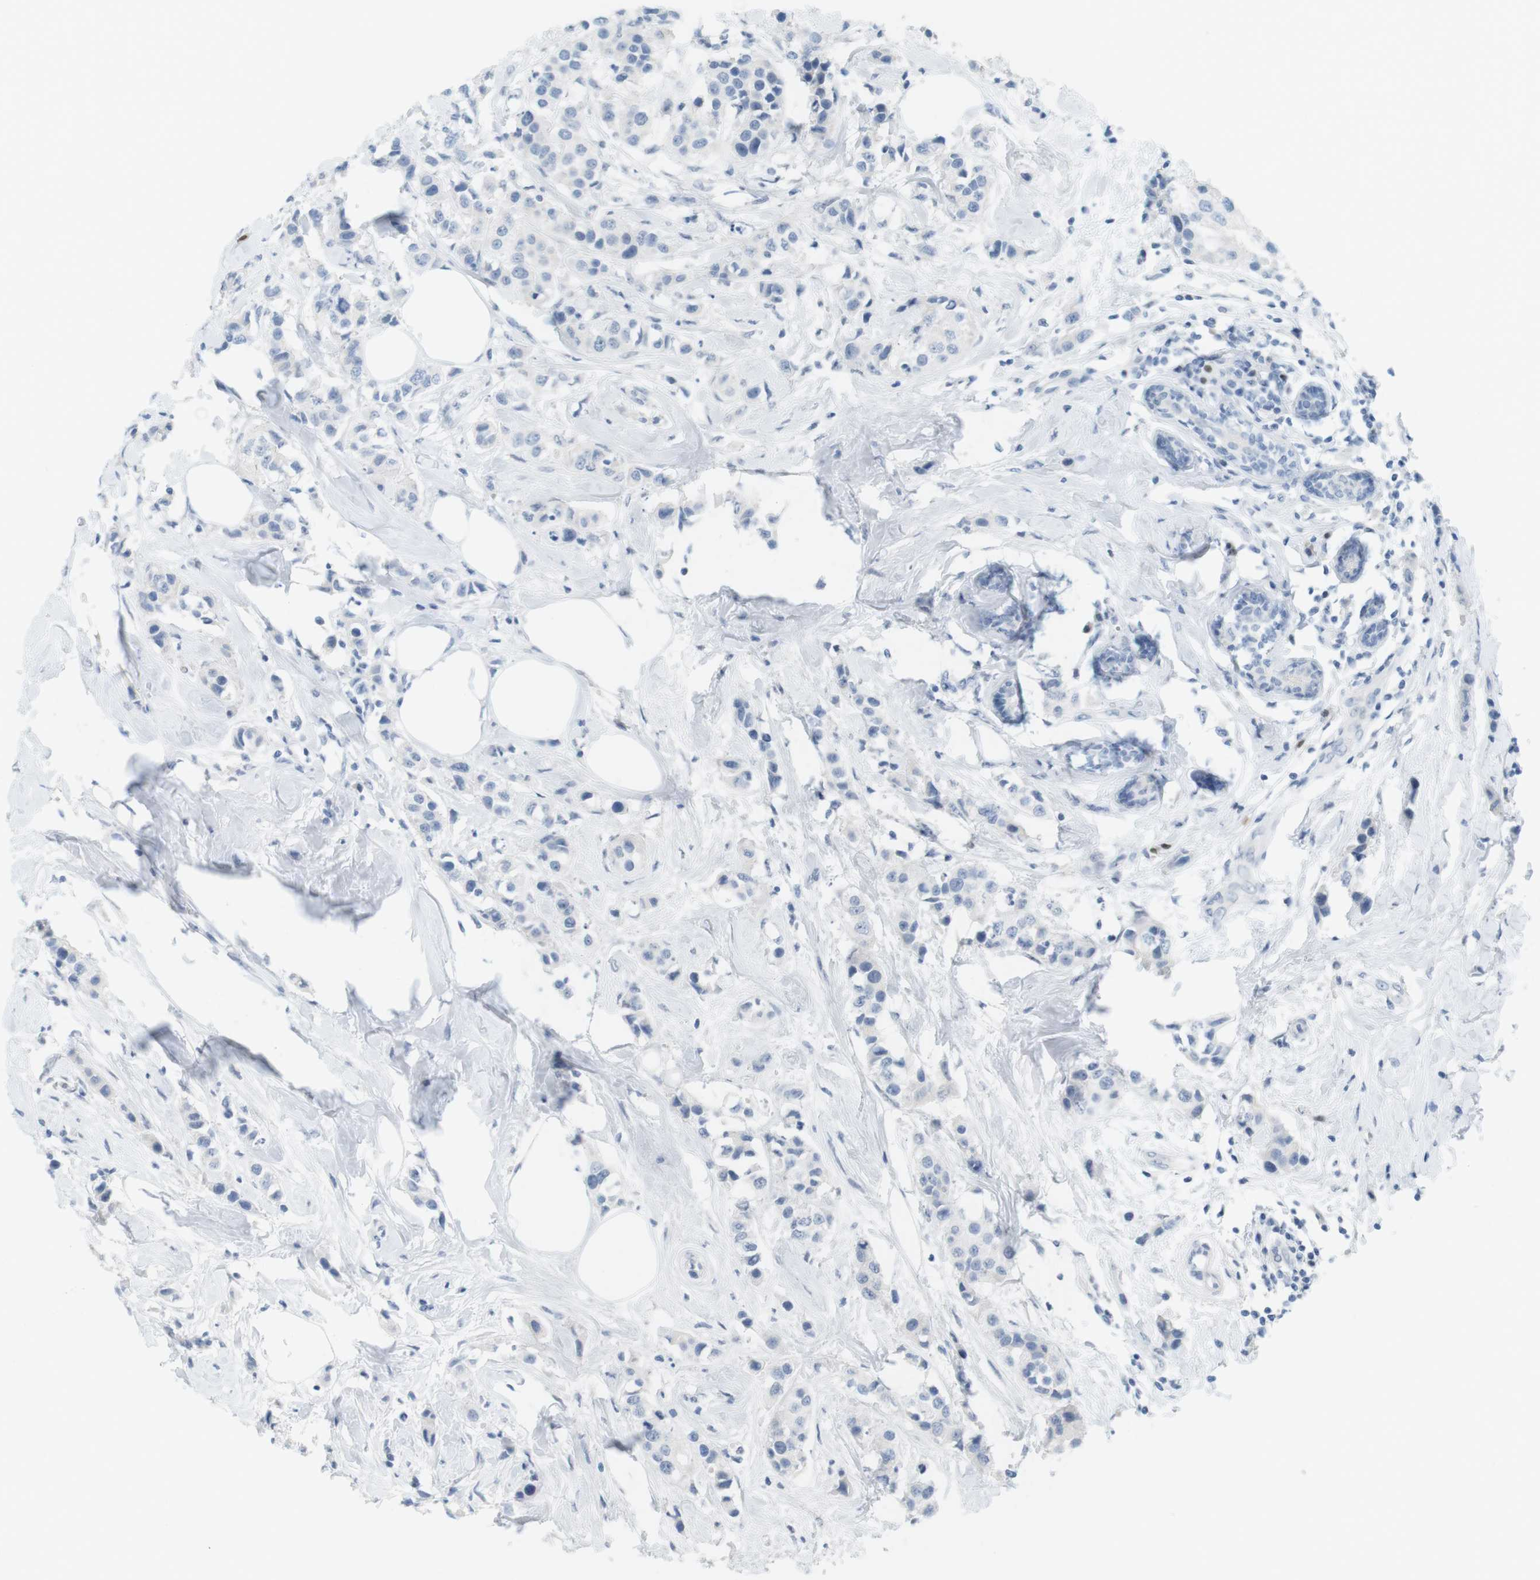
{"staining": {"intensity": "negative", "quantity": "none", "location": "none"}, "tissue": "breast cancer", "cell_type": "Tumor cells", "image_type": "cancer", "snomed": [{"axis": "morphology", "description": "Normal tissue, NOS"}, {"axis": "morphology", "description": "Duct carcinoma"}, {"axis": "topography", "description": "Breast"}], "caption": "Tumor cells show no significant protein expression in breast cancer (invasive ductal carcinoma).", "gene": "CREB3L2", "patient": {"sex": "female", "age": 50}}